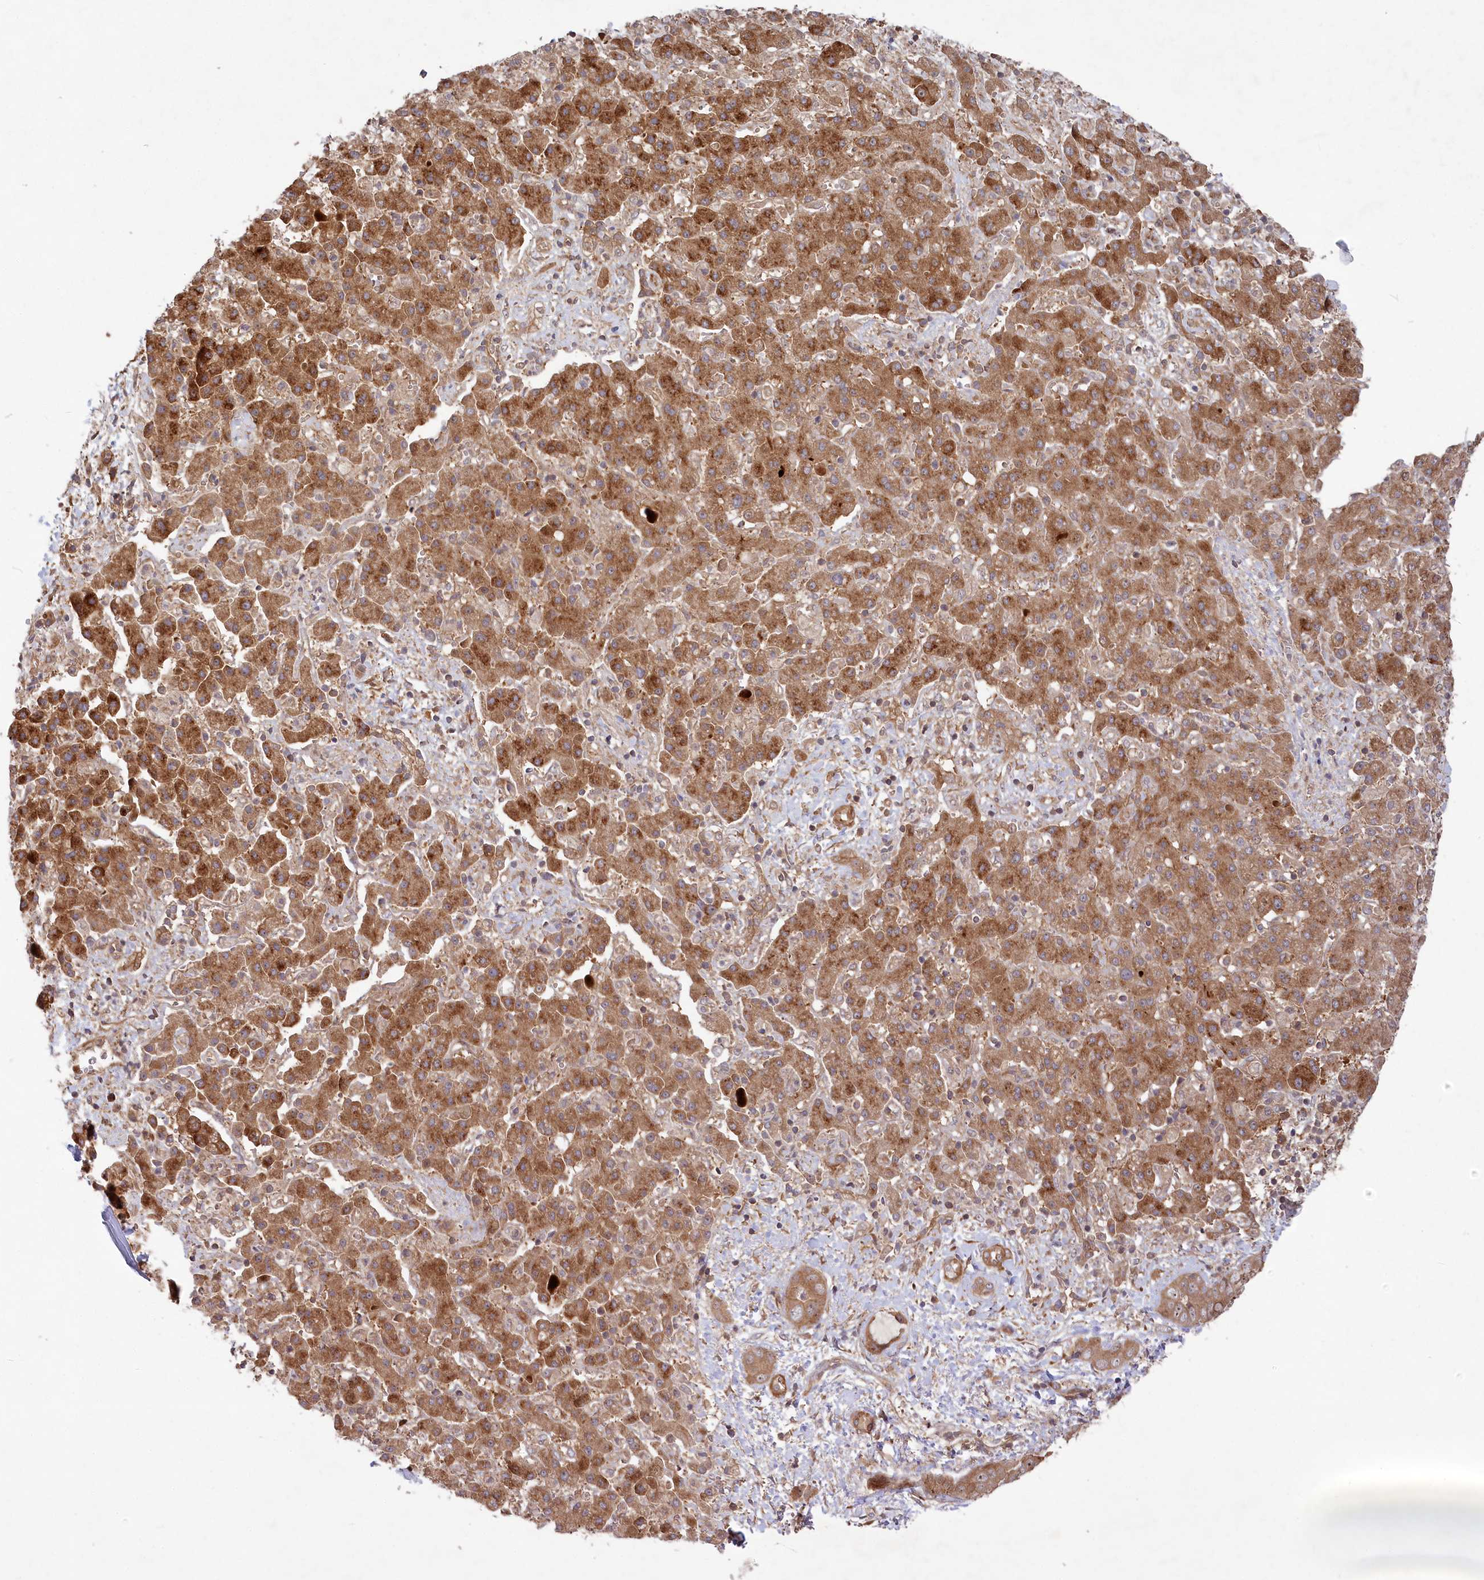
{"staining": {"intensity": "moderate", "quantity": ">75%", "location": "cytoplasmic/membranous"}, "tissue": "liver cancer", "cell_type": "Tumor cells", "image_type": "cancer", "snomed": [{"axis": "morphology", "description": "Cholangiocarcinoma"}, {"axis": "topography", "description": "Liver"}], "caption": "Immunohistochemistry histopathology image of human cholangiocarcinoma (liver) stained for a protein (brown), which demonstrates medium levels of moderate cytoplasmic/membranous staining in approximately >75% of tumor cells.", "gene": "TBCA", "patient": {"sex": "female", "age": 52}}